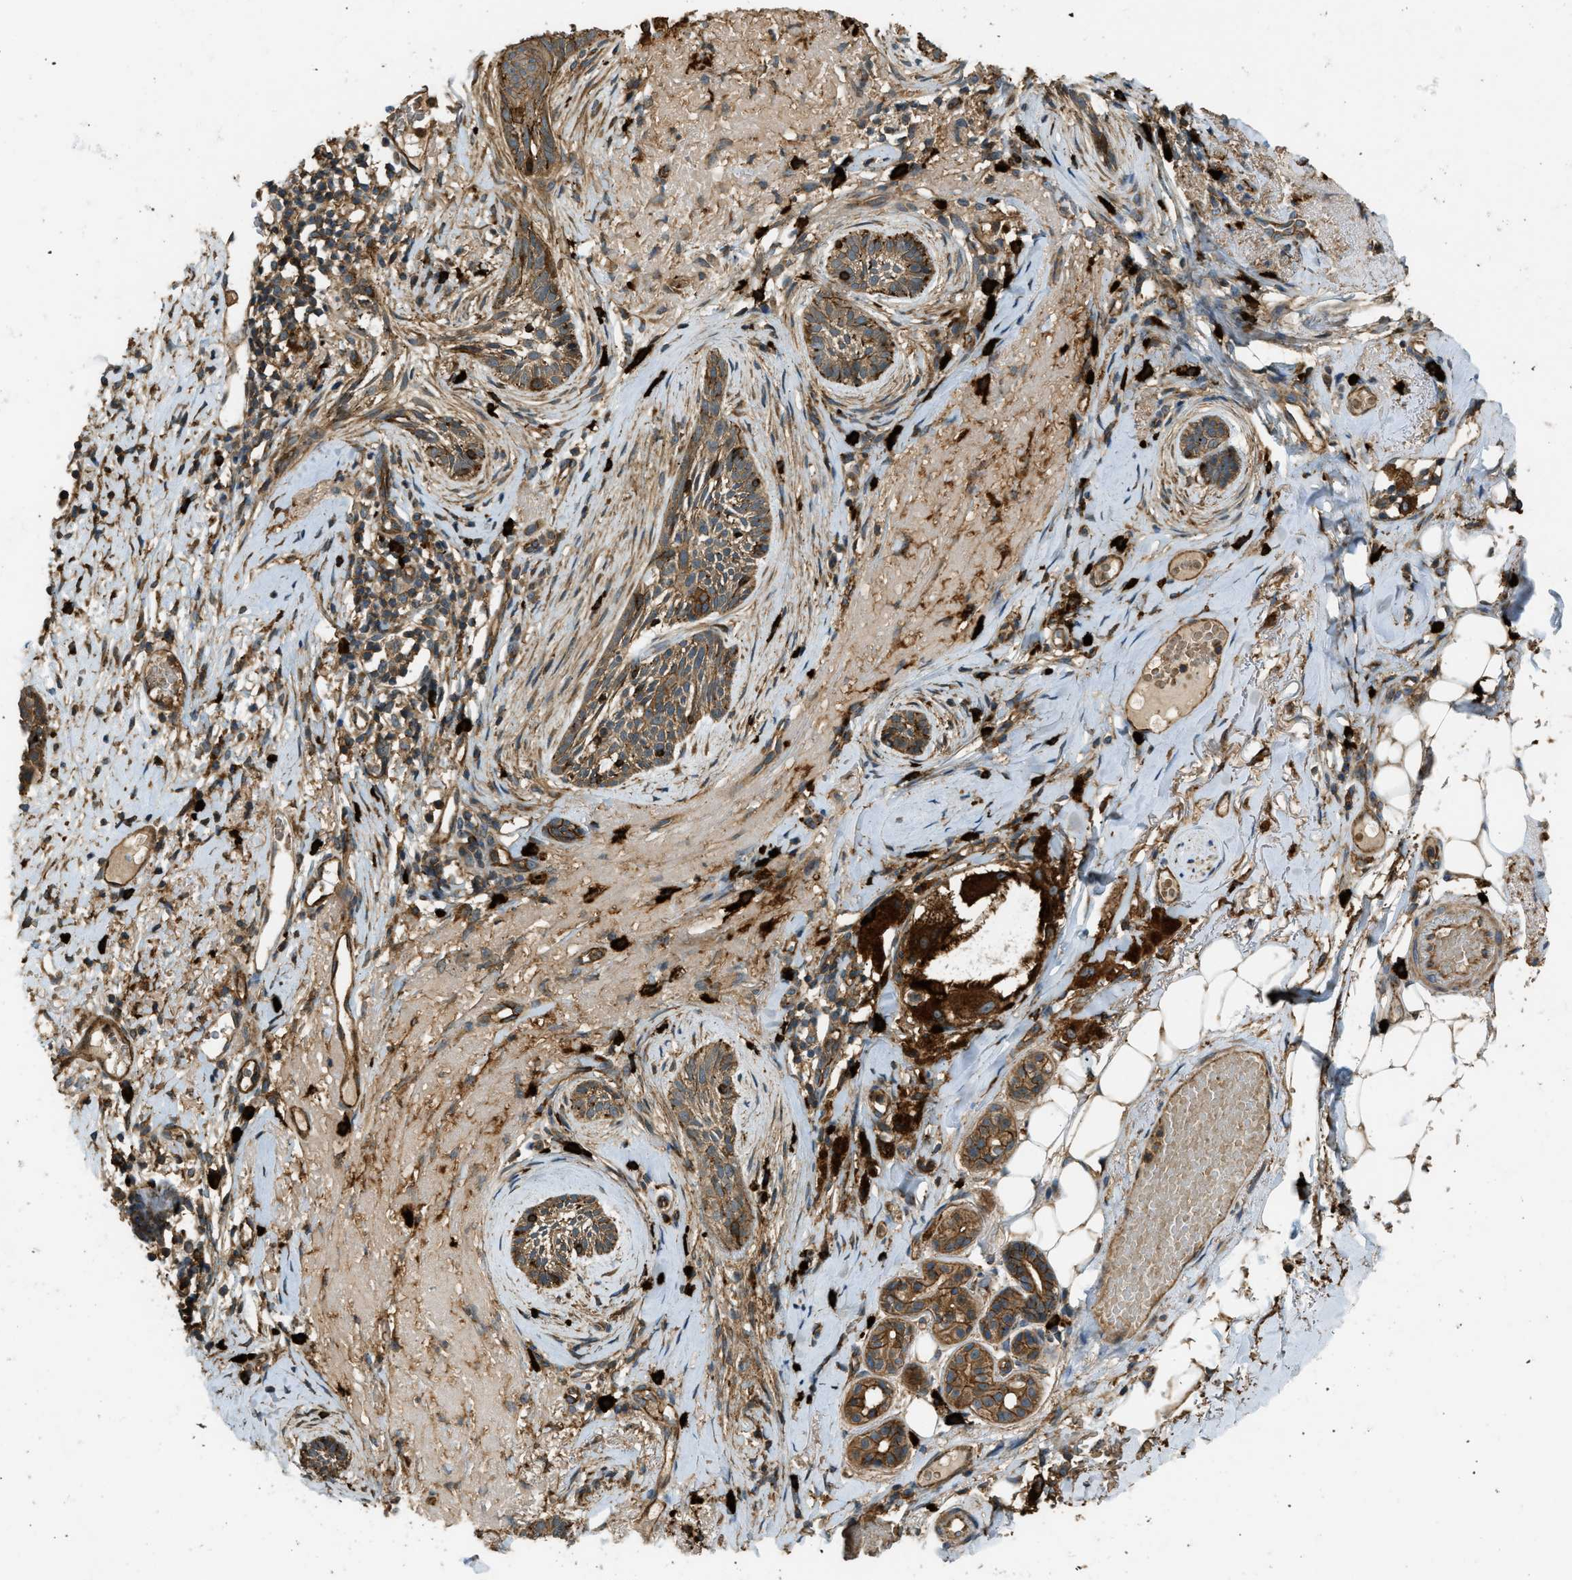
{"staining": {"intensity": "moderate", "quantity": ">75%", "location": "cytoplasmic/membranous"}, "tissue": "skin cancer", "cell_type": "Tumor cells", "image_type": "cancer", "snomed": [{"axis": "morphology", "description": "Basal cell carcinoma"}, {"axis": "topography", "description": "Skin"}], "caption": "A brown stain labels moderate cytoplasmic/membranous expression of a protein in human skin basal cell carcinoma tumor cells. (Stains: DAB in brown, nuclei in blue, Microscopy: brightfield microscopy at high magnification).", "gene": "BAG4", "patient": {"sex": "female", "age": 88}}